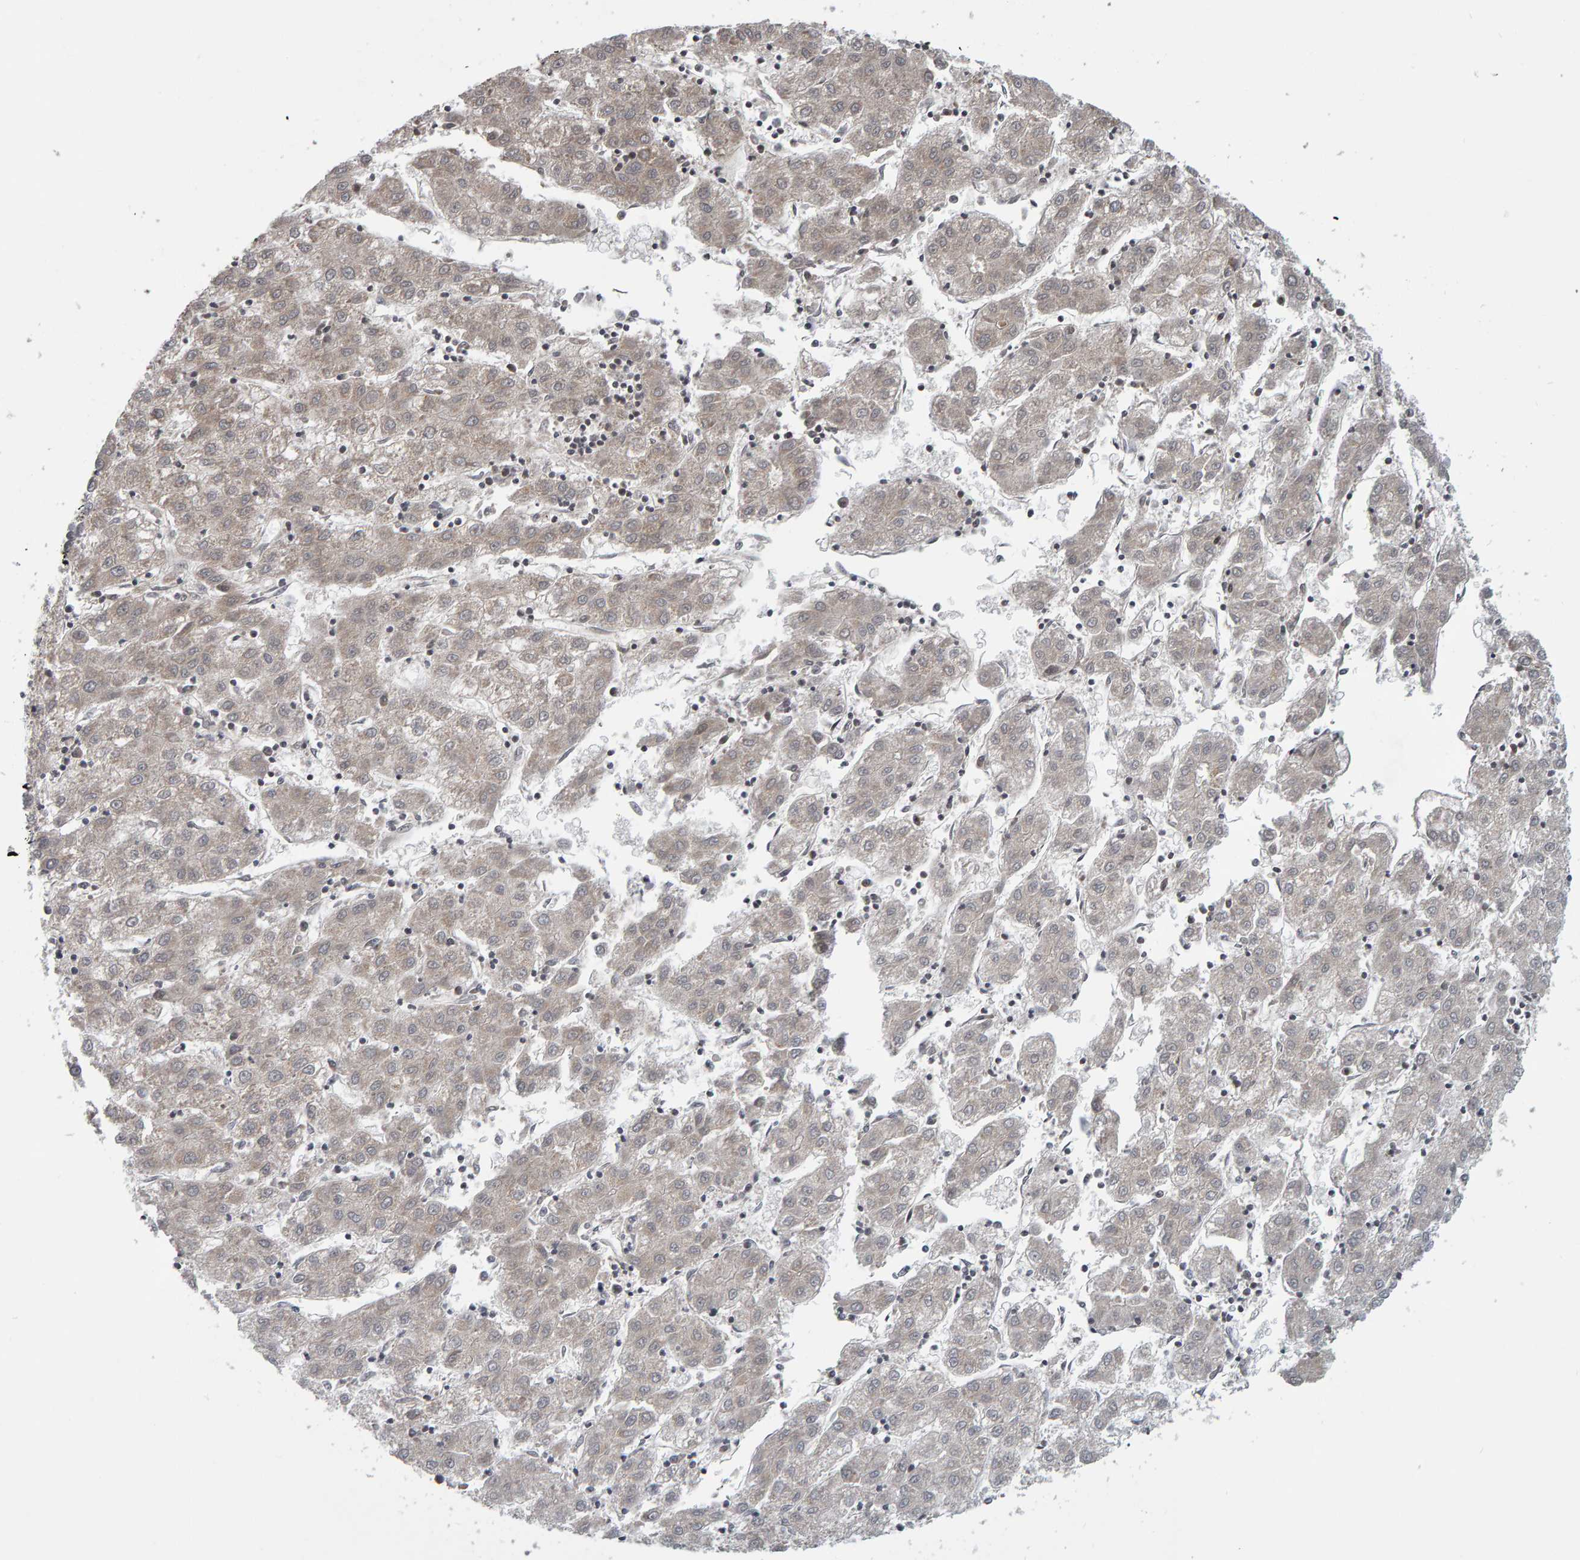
{"staining": {"intensity": "weak", "quantity": "25%-75%", "location": "cytoplasmic/membranous"}, "tissue": "liver cancer", "cell_type": "Tumor cells", "image_type": "cancer", "snomed": [{"axis": "morphology", "description": "Carcinoma, Hepatocellular, NOS"}, {"axis": "topography", "description": "Liver"}], "caption": "Protein expression analysis of hepatocellular carcinoma (liver) reveals weak cytoplasmic/membranous positivity in approximately 25%-75% of tumor cells.", "gene": "DAP3", "patient": {"sex": "male", "age": 72}}